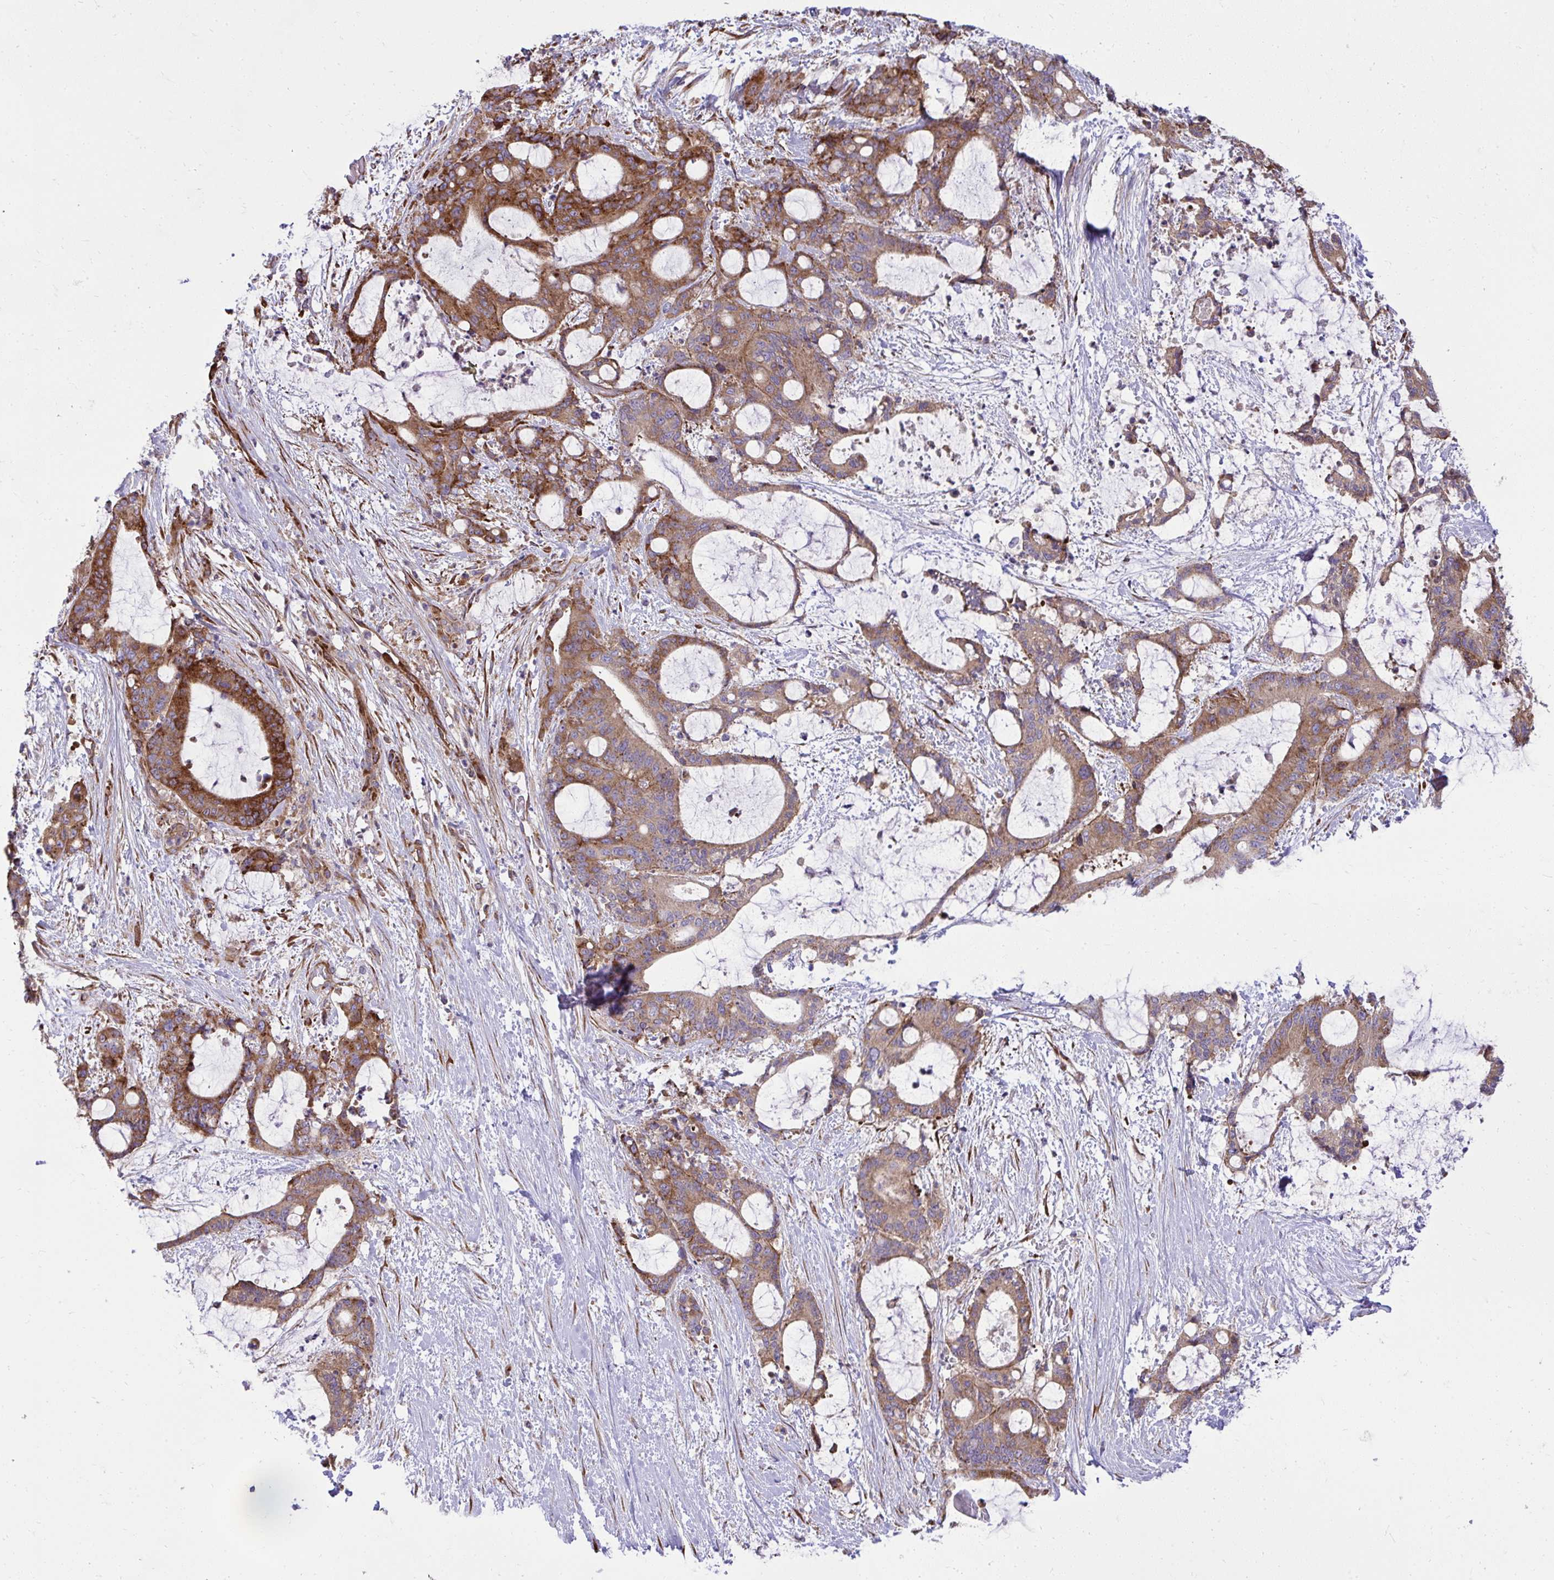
{"staining": {"intensity": "moderate", "quantity": ">75%", "location": "cytoplasmic/membranous"}, "tissue": "liver cancer", "cell_type": "Tumor cells", "image_type": "cancer", "snomed": [{"axis": "morphology", "description": "Normal tissue, NOS"}, {"axis": "morphology", "description": "Cholangiocarcinoma"}, {"axis": "topography", "description": "Liver"}, {"axis": "topography", "description": "Peripheral nerve tissue"}], "caption": "The micrograph displays staining of liver cancer, revealing moderate cytoplasmic/membranous protein staining (brown color) within tumor cells.", "gene": "NMNAT3", "patient": {"sex": "female", "age": 73}}